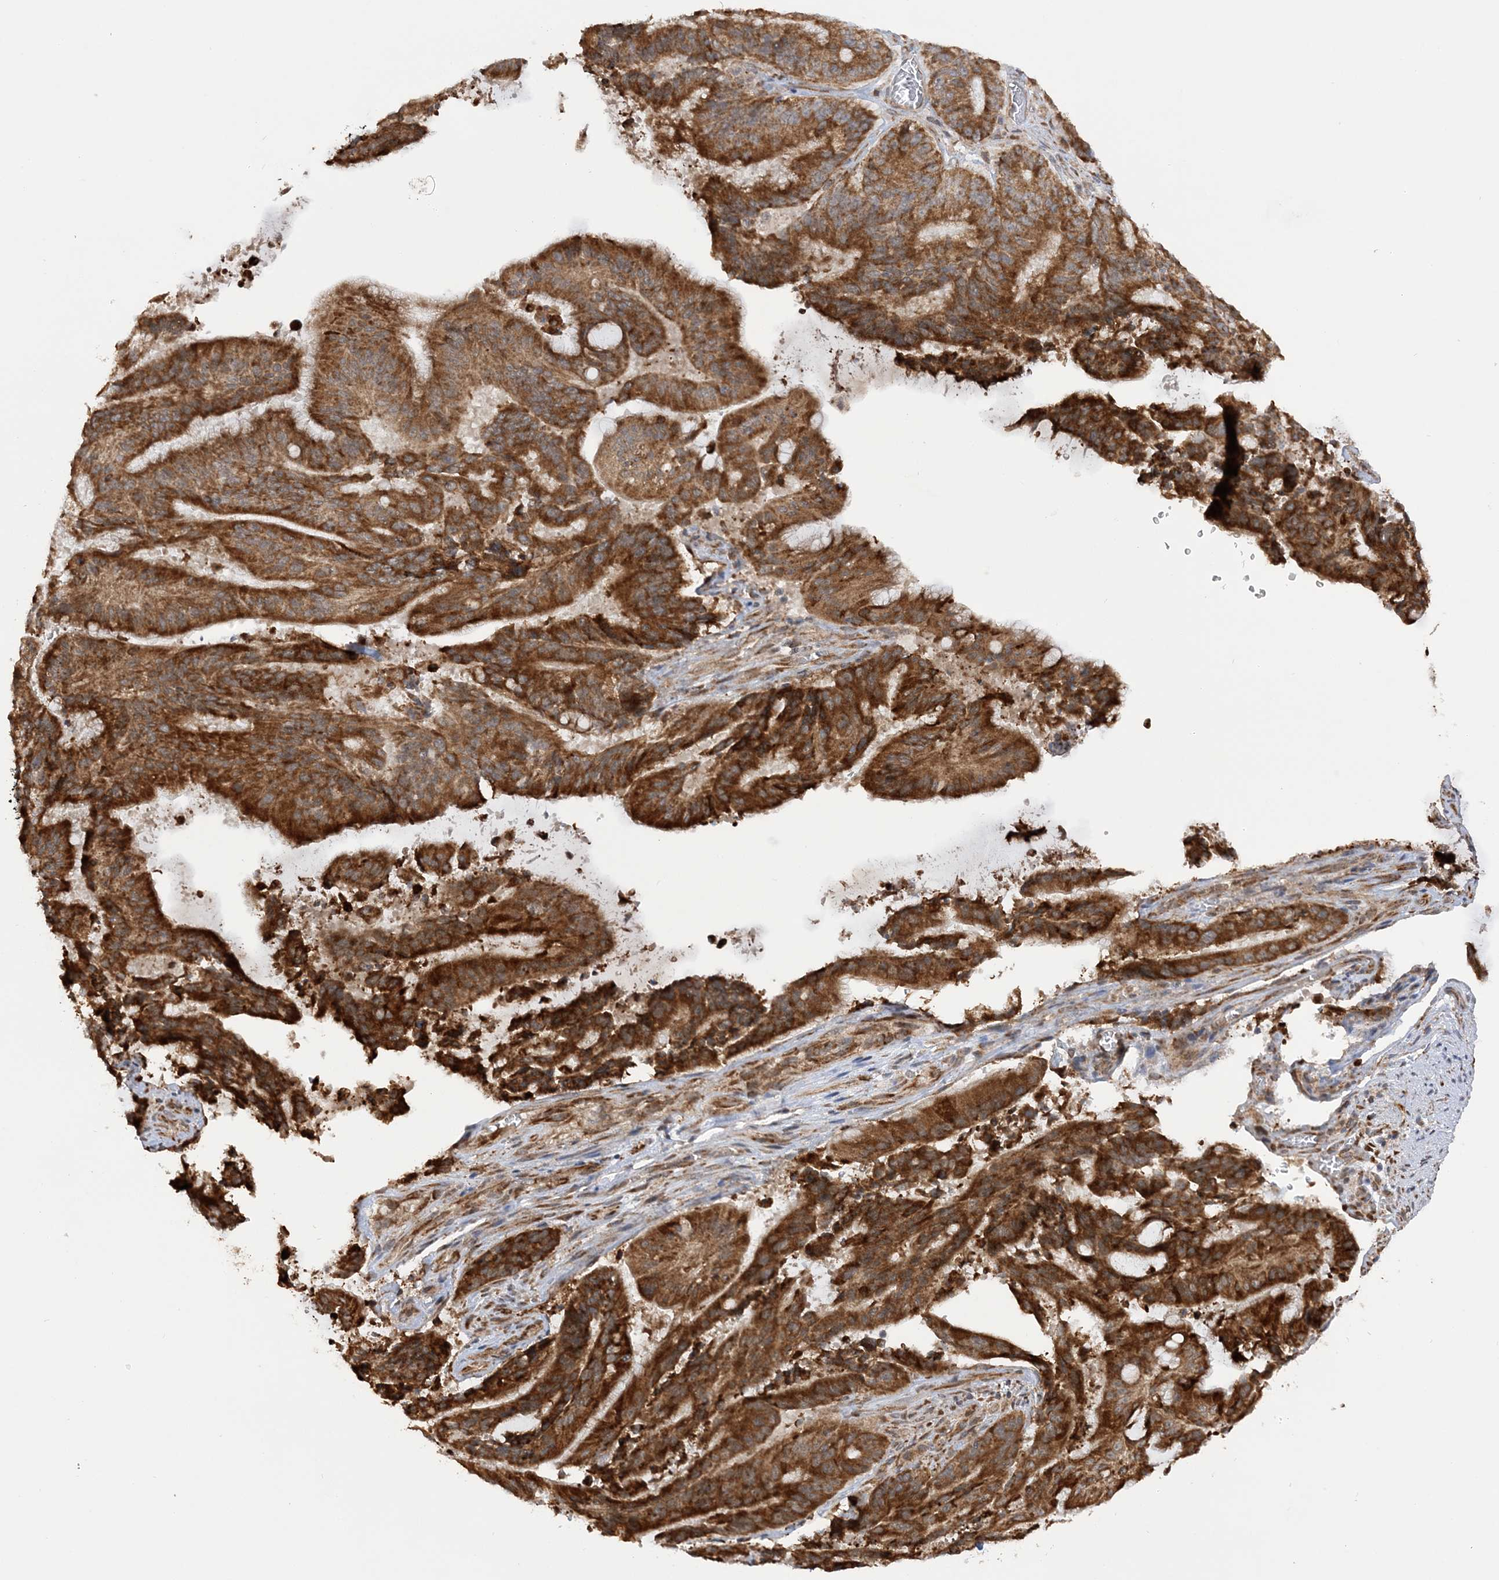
{"staining": {"intensity": "strong", "quantity": ">75%", "location": "cytoplasmic/membranous"}, "tissue": "liver cancer", "cell_type": "Tumor cells", "image_type": "cancer", "snomed": [{"axis": "morphology", "description": "Normal tissue, NOS"}, {"axis": "morphology", "description": "Cholangiocarcinoma"}, {"axis": "topography", "description": "Liver"}, {"axis": "topography", "description": "Peripheral nerve tissue"}], "caption": "A high amount of strong cytoplasmic/membranous expression is appreciated in about >75% of tumor cells in liver cancer tissue.", "gene": "MRPL47", "patient": {"sex": "female", "age": 73}}